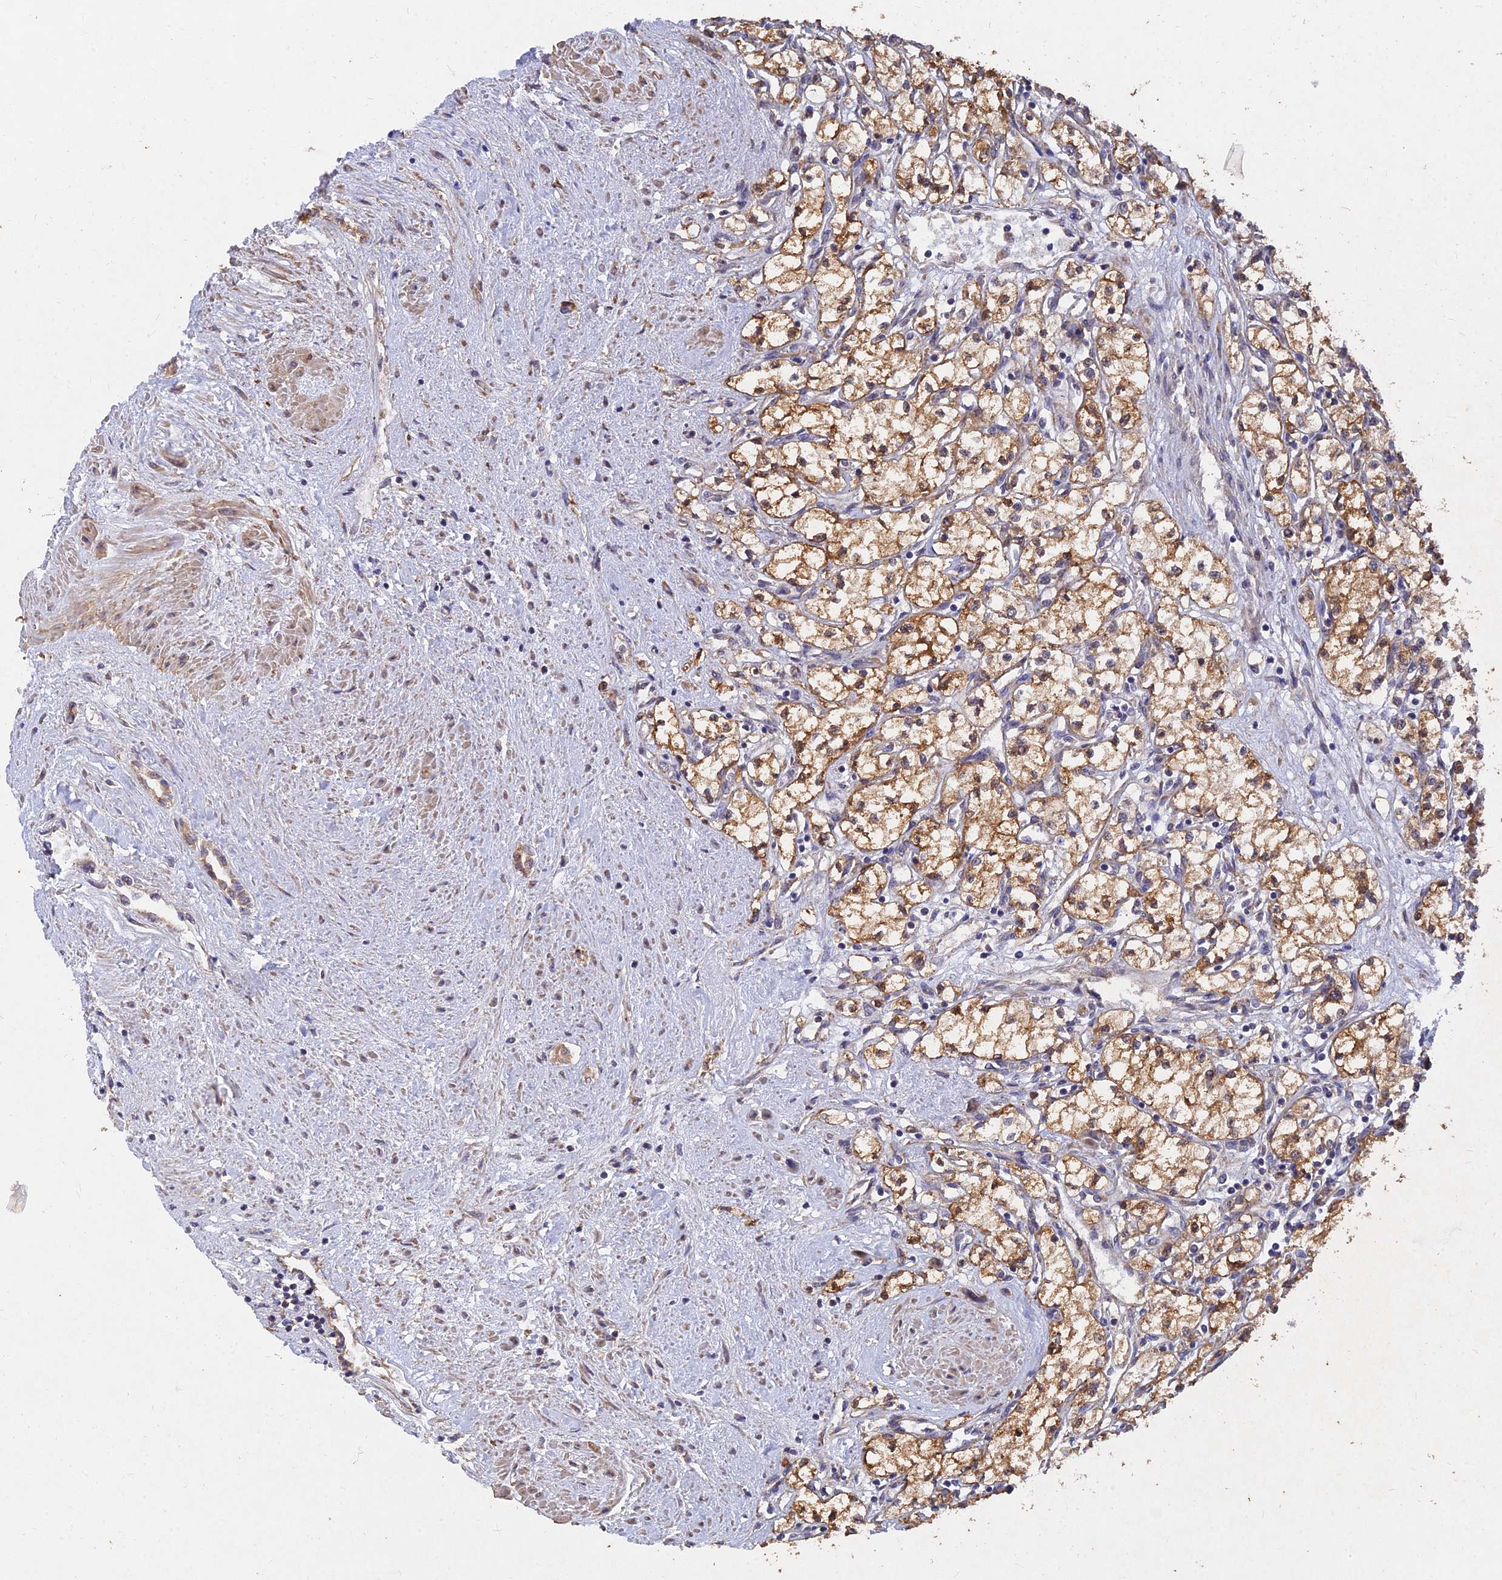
{"staining": {"intensity": "moderate", "quantity": ">75%", "location": "cytoplasmic/membranous"}, "tissue": "renal cancer", "cell_type": "Tumor cells", "image_type": "cancer", "snomed": [{"axis": "morphology", "description": "Adenocarcinoma, NOS"}, {"axis": "topography", "description": "Kidney"}], "caption": "Immunohistochemical staining of adenocarcinoma (renal) reveals medium levels of moderate cytoplasmic/membranous positivity in about >75% of tumor cells.", "gene": "SLC38A11", "patient": {"sex": "male", "age": 59}}